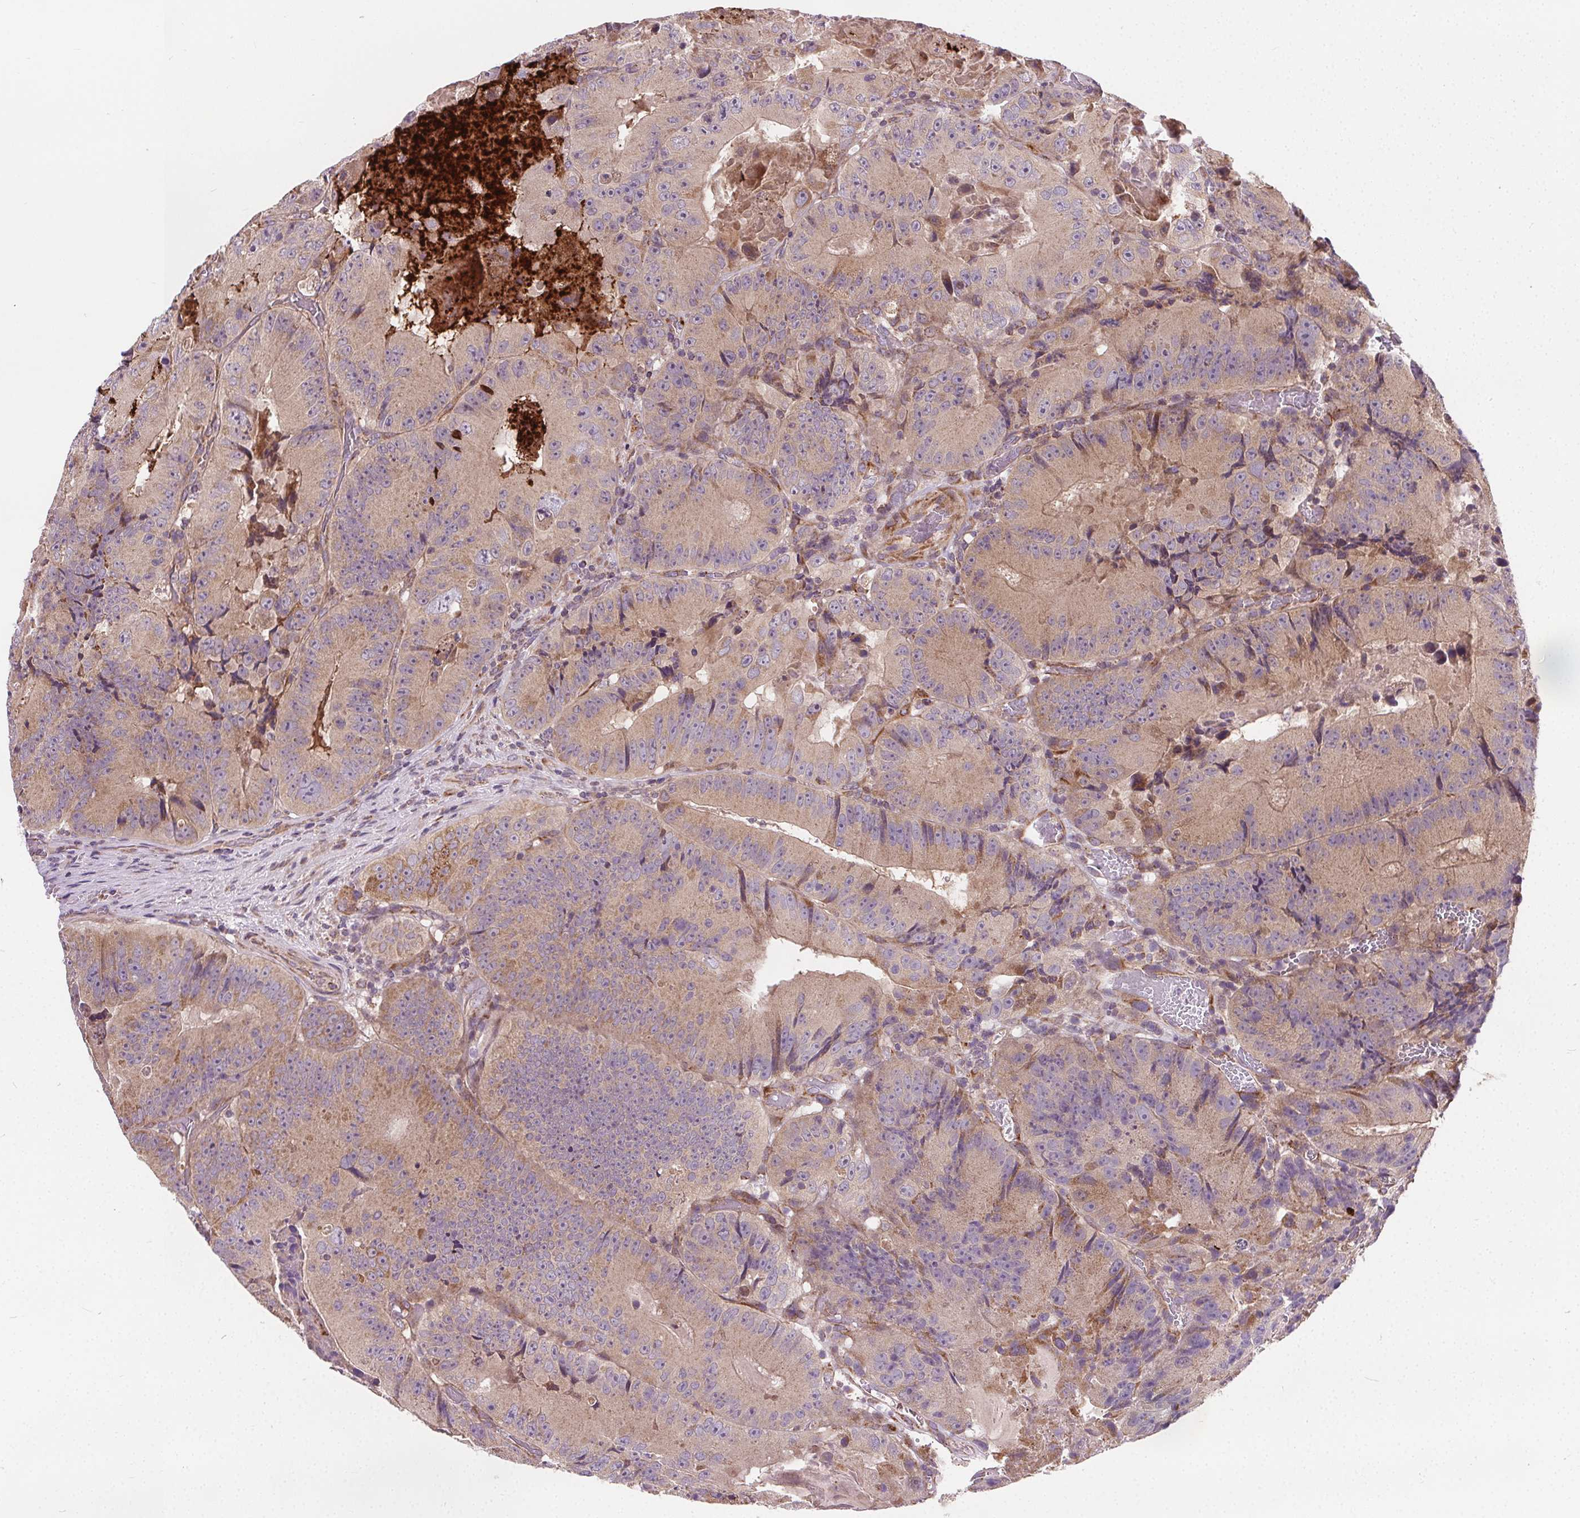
{"staining": {"intensity": "weak", "quantity": "25%-75%", "location": "cytoplasmic/membranous"}, "tissue": "colorectal cancer", "cell_type": "Tumor cells", "image_type": "cancer", "snomed": [{"axis": "morphology", "description": "Adenocarcinoma, NOS"}, {"axis": "topography", "description": "Colon"}], "caption": "Colorectal cancer tissue displays weak cytoplasmic/membranous staining in about 25%-75% of tumor cells The staining was performed using DAB (3,3'-diaminobenzidine), with brown indicating positive protein expression. Nuclei are stained blue with hematoxylin.", "gene": "GOLT1B", "patient": {"sex": "female", "age": 86}}